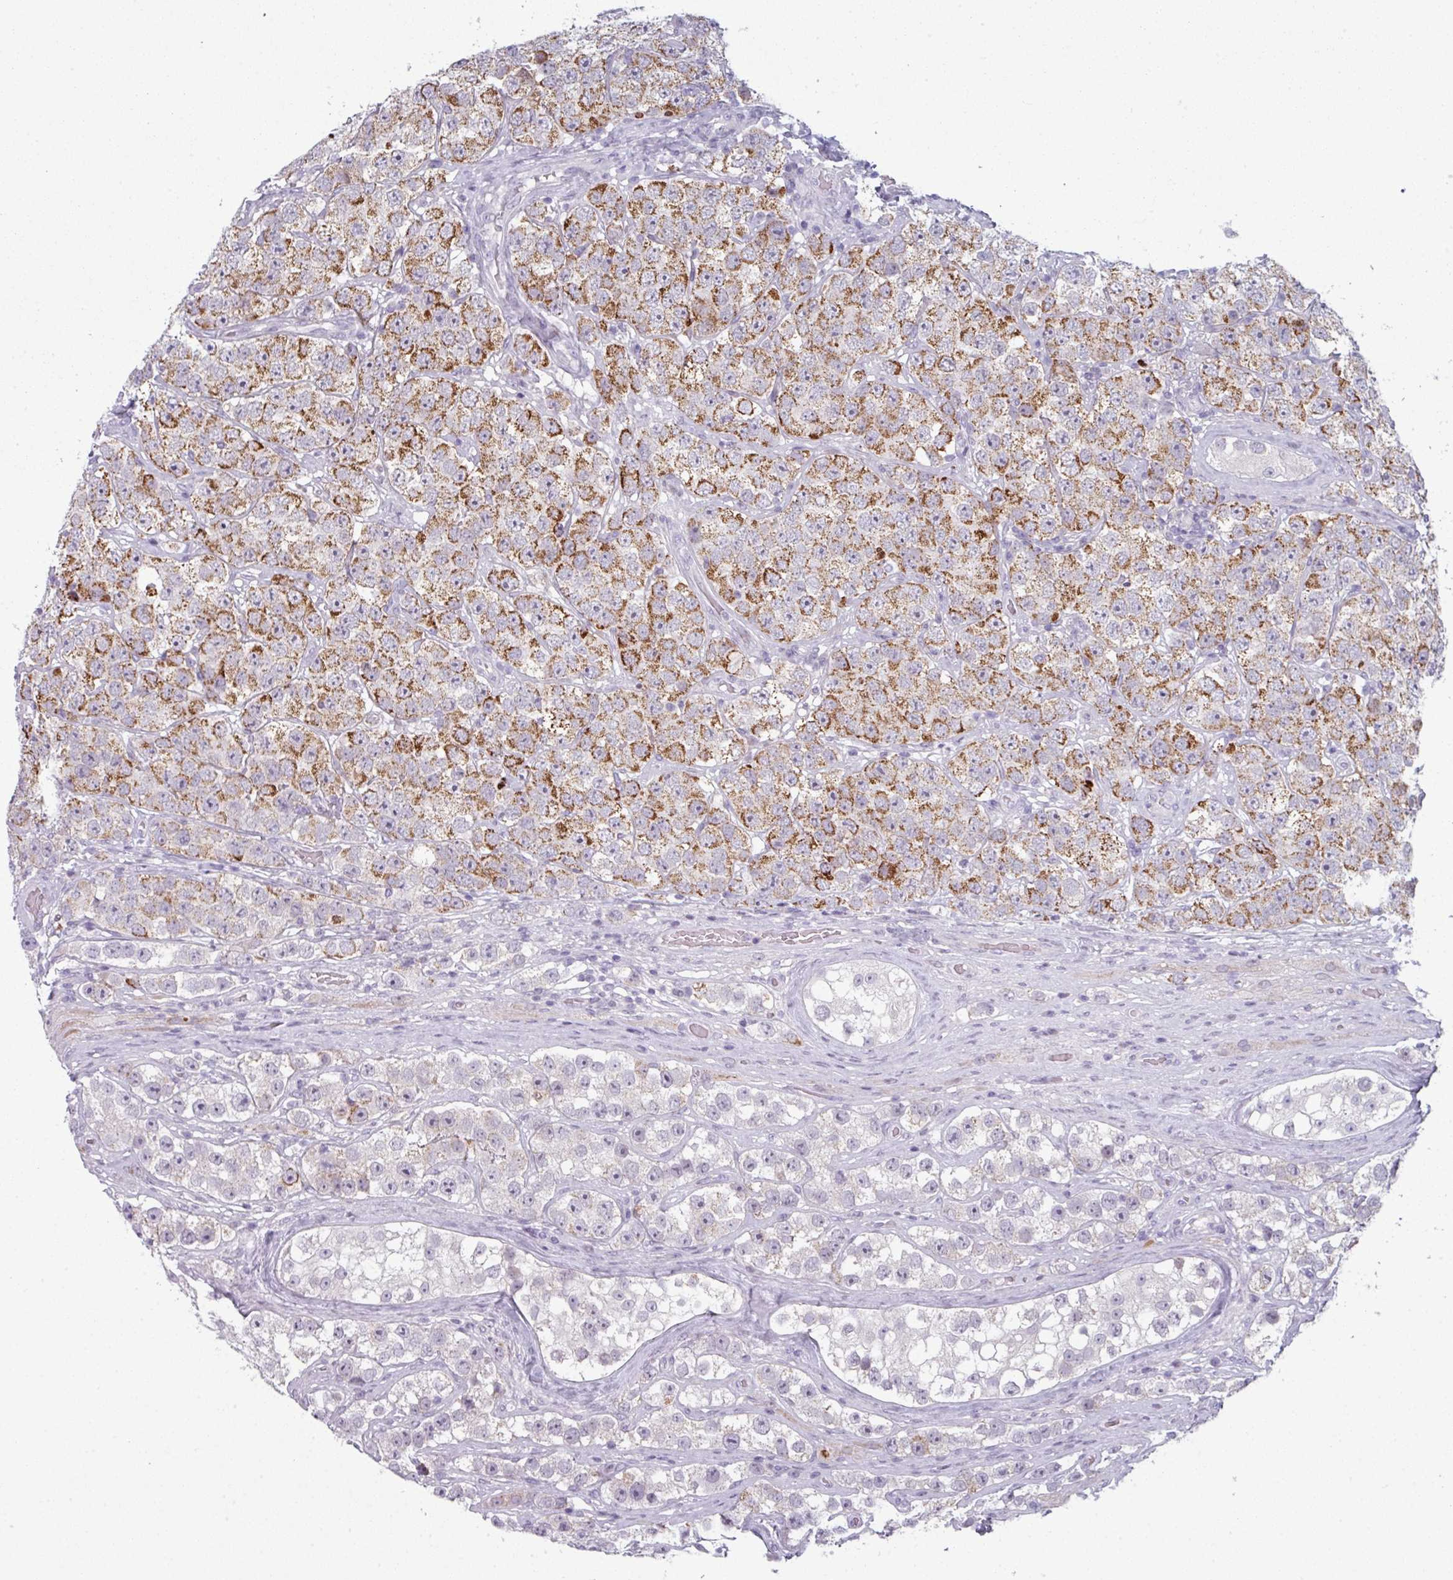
{"staining": {"intensity": "moderate", "quantity": ">75%", "location": "cytoplasmic/membranous"}, "tissue": "testis cancer", "cell_type": "Tumor cells", "image_type": "cancer", "snomed": [{"axis": "morphology", "description": "Seminoma, NOS"}, {"axis": "topography", "description": "Testis"}], "caption": "Moderate cytoplasmic/membranous staining for a protein is present in approximately >75% of tumor cells of testis cancer using IHC.", "gene": "ZNF615", "patient": {"sex": "male", "age": 28}}